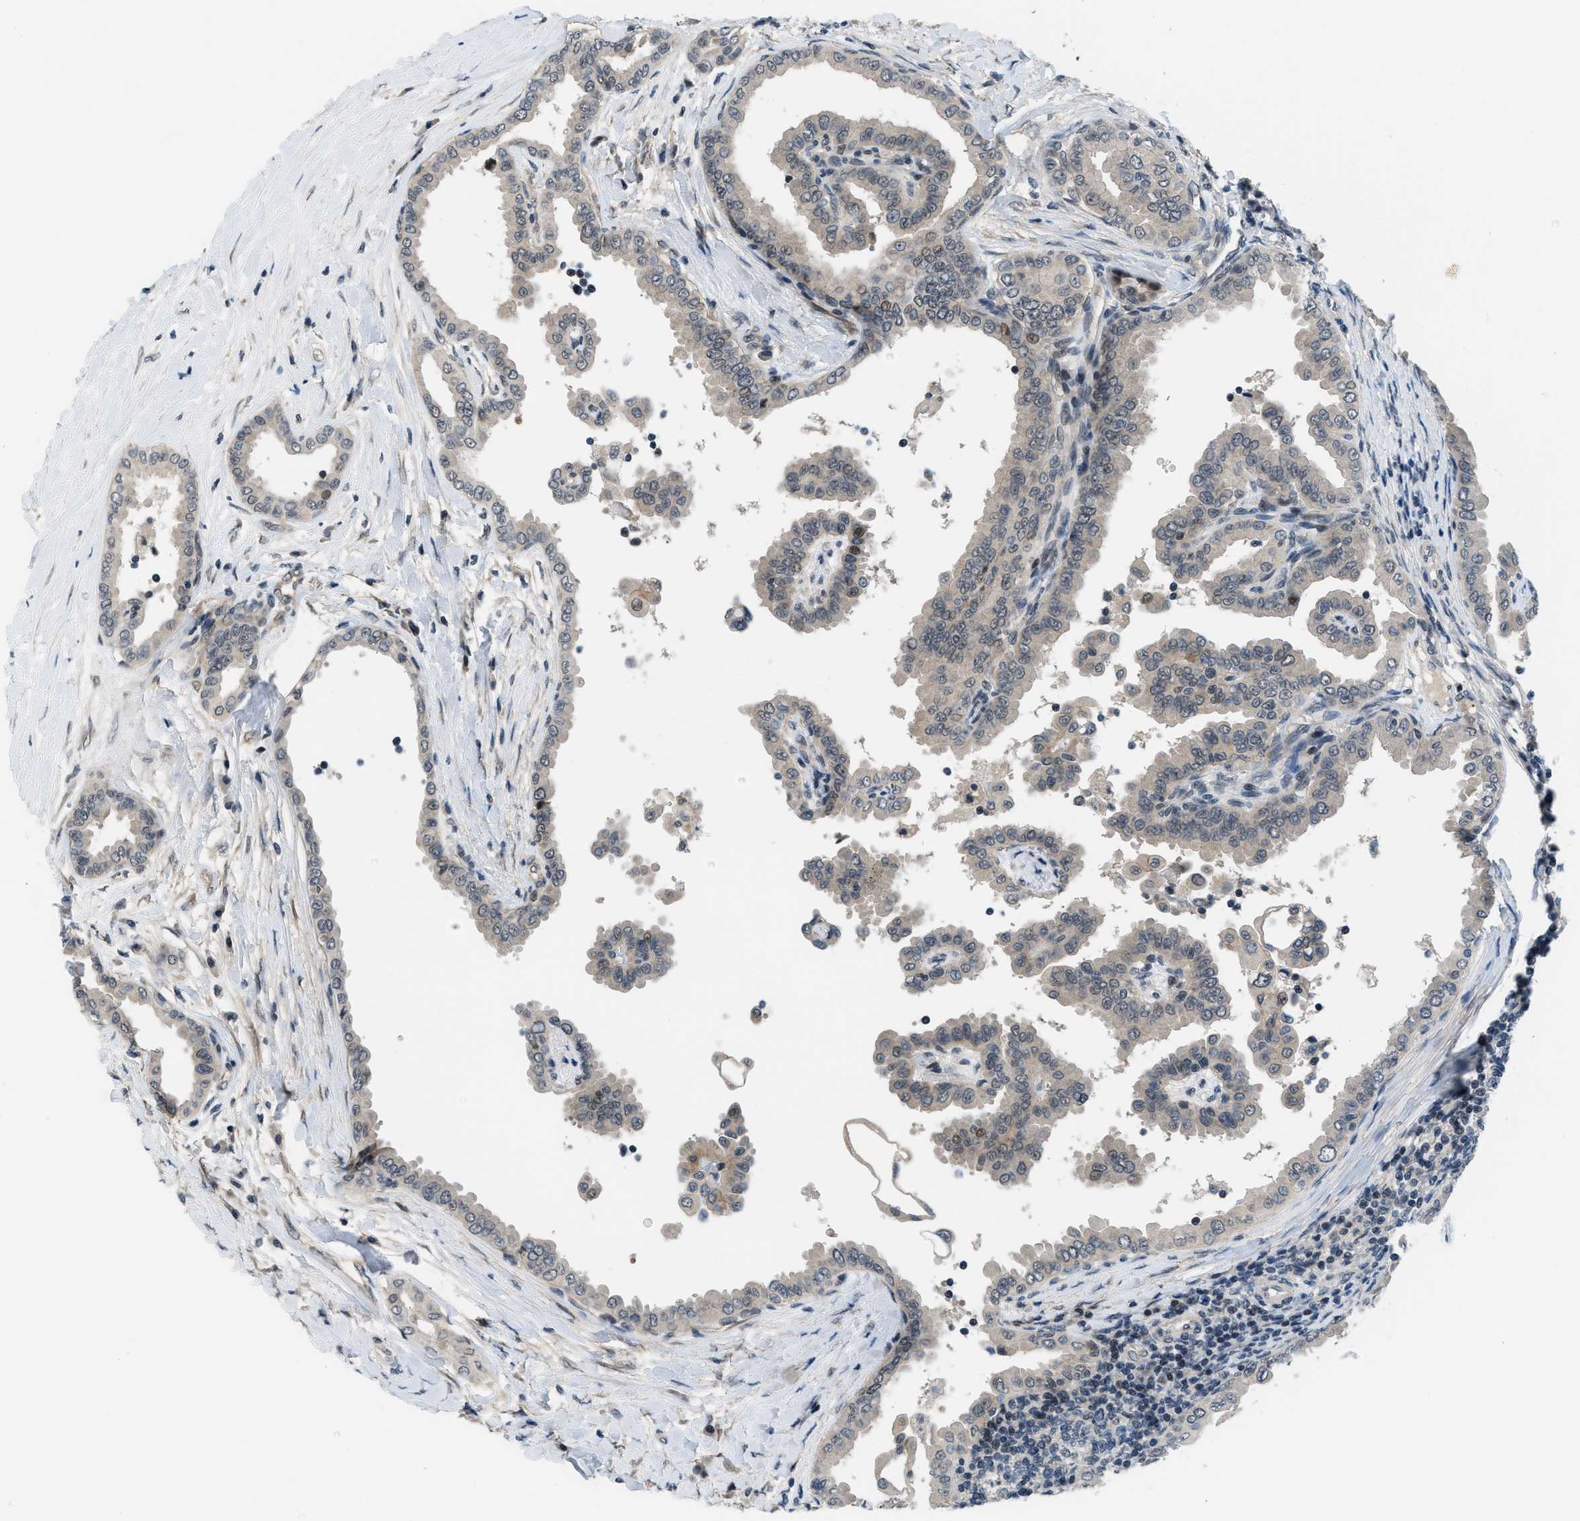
{"staining": {"intensity": "weak", "quantity": ">75%", "location": "cytoplasmic/membranous,nuclear"}, "tissue": "thyroid cancer", "cell_type": "Tumor cells", "image_type": "cancer", "snomed": [{"axis": "morphology", "description": "Papillary adenocarcinoma, NOS"}, {"axis": "topography", "description": "Thyroid gland"}], "caption": "Thyroid papillary adenocarcinoma stained with a brown dye displays weak cytoplasmic/membranous and nuclear positive staining in about >75% of tumor cells.", "gene": "SETD5", "patient": {"sex": "male", "age": 33}}